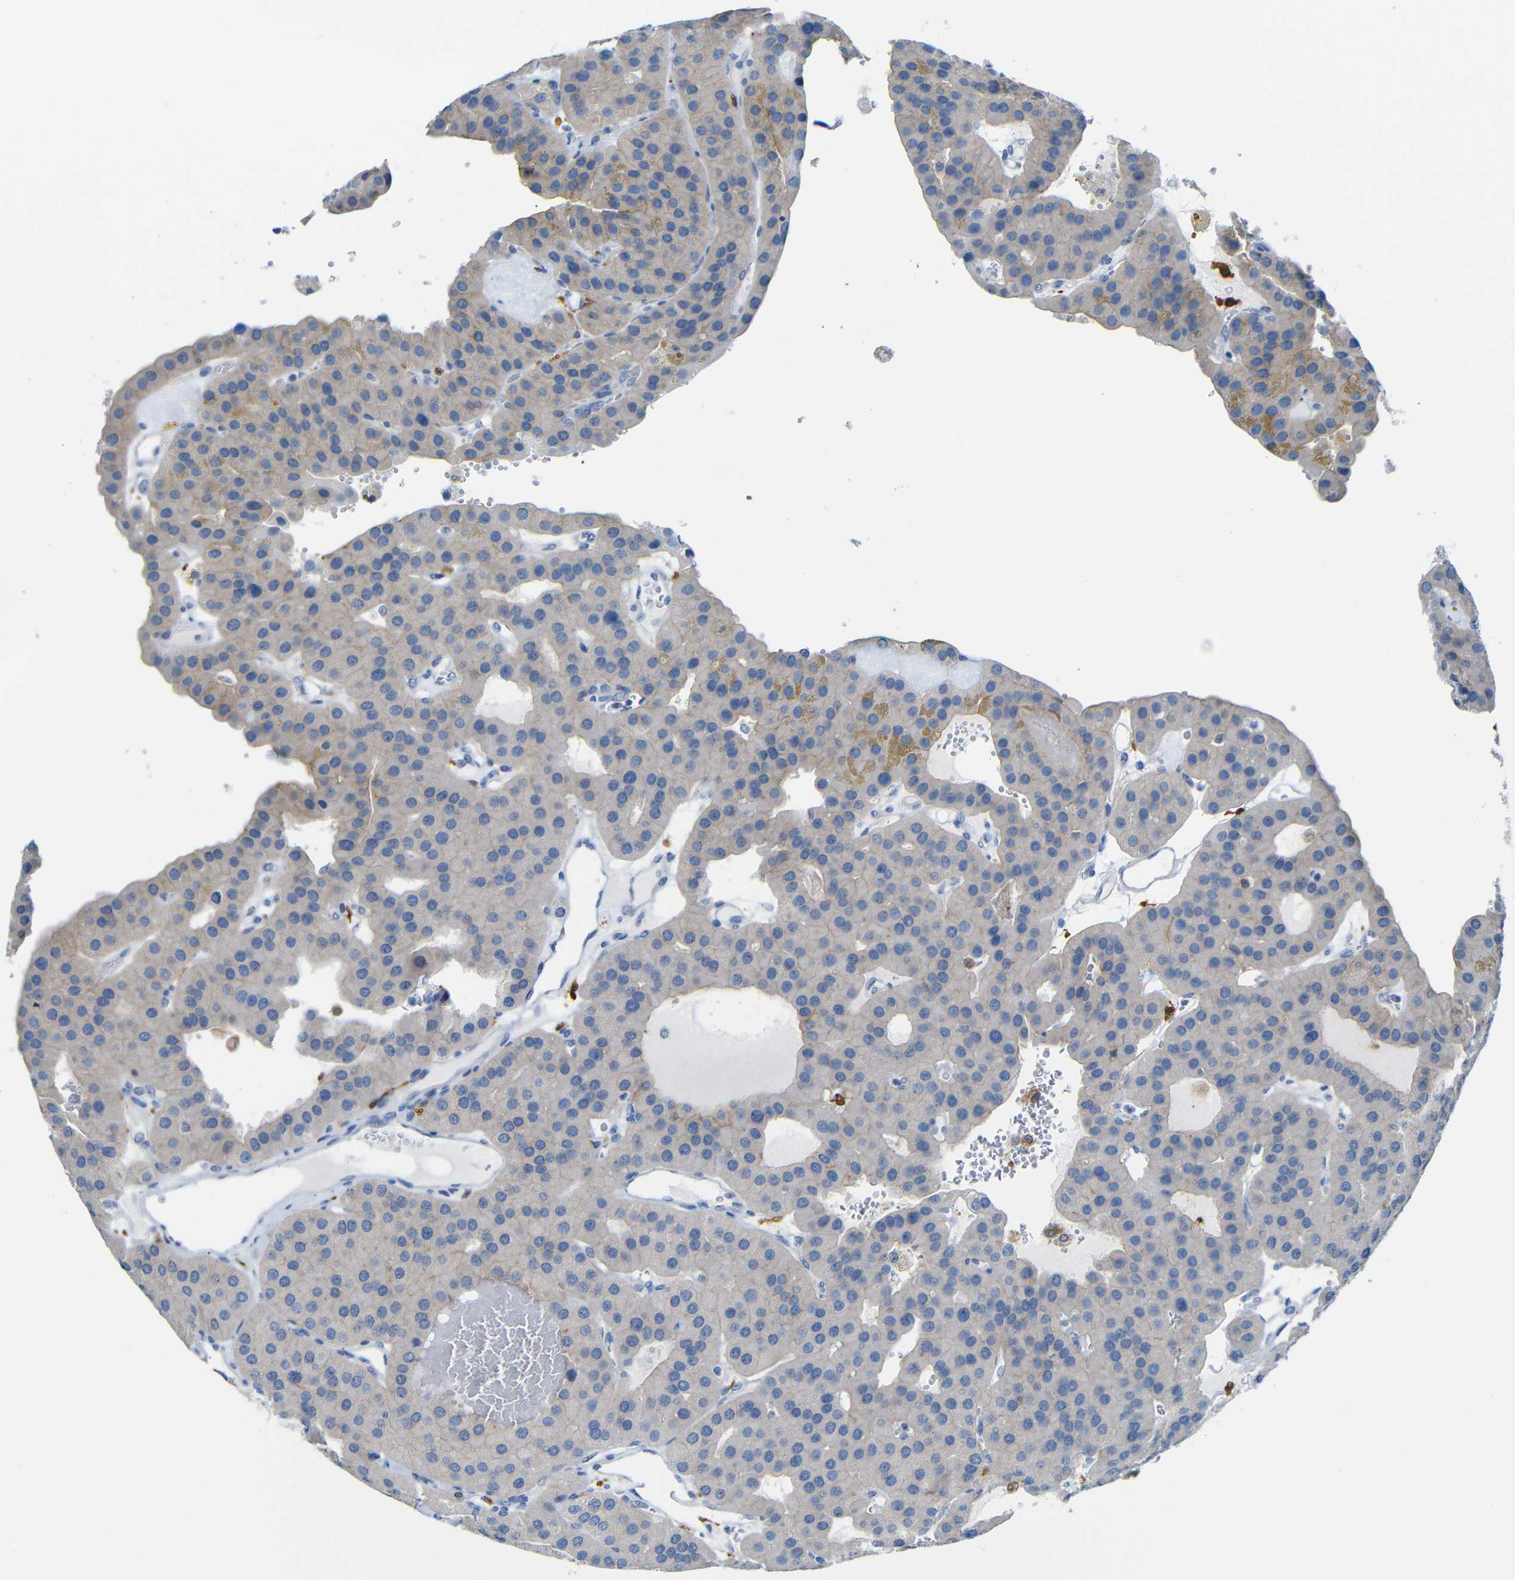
{"staining": {"intensity": "weak", "quantity": "<25%", "location": "cytoplasmic/membranous"}, "tissue": "parathyroid gland", "cell_type": "Glandular cells", "image_type": "normal", "snomed": [{"axis": "morphology", "description": "Normal tissue, NOS"}, {"axis": "morphology", "description": "Adenoma, NOS"}, {"axis": "topography", "description": "Parathyroid gland"}], "caption": "The photomicrograph displays no significant staining in glandular cells of parathyroid gland. (DAB (3,3'-diaminobenzidine) immunohistochemistry (IHC) visualized using brightfield microscopy, high magnification).", "gene": "C1orf210", "patient": {"sex": "female", "age": 86}}